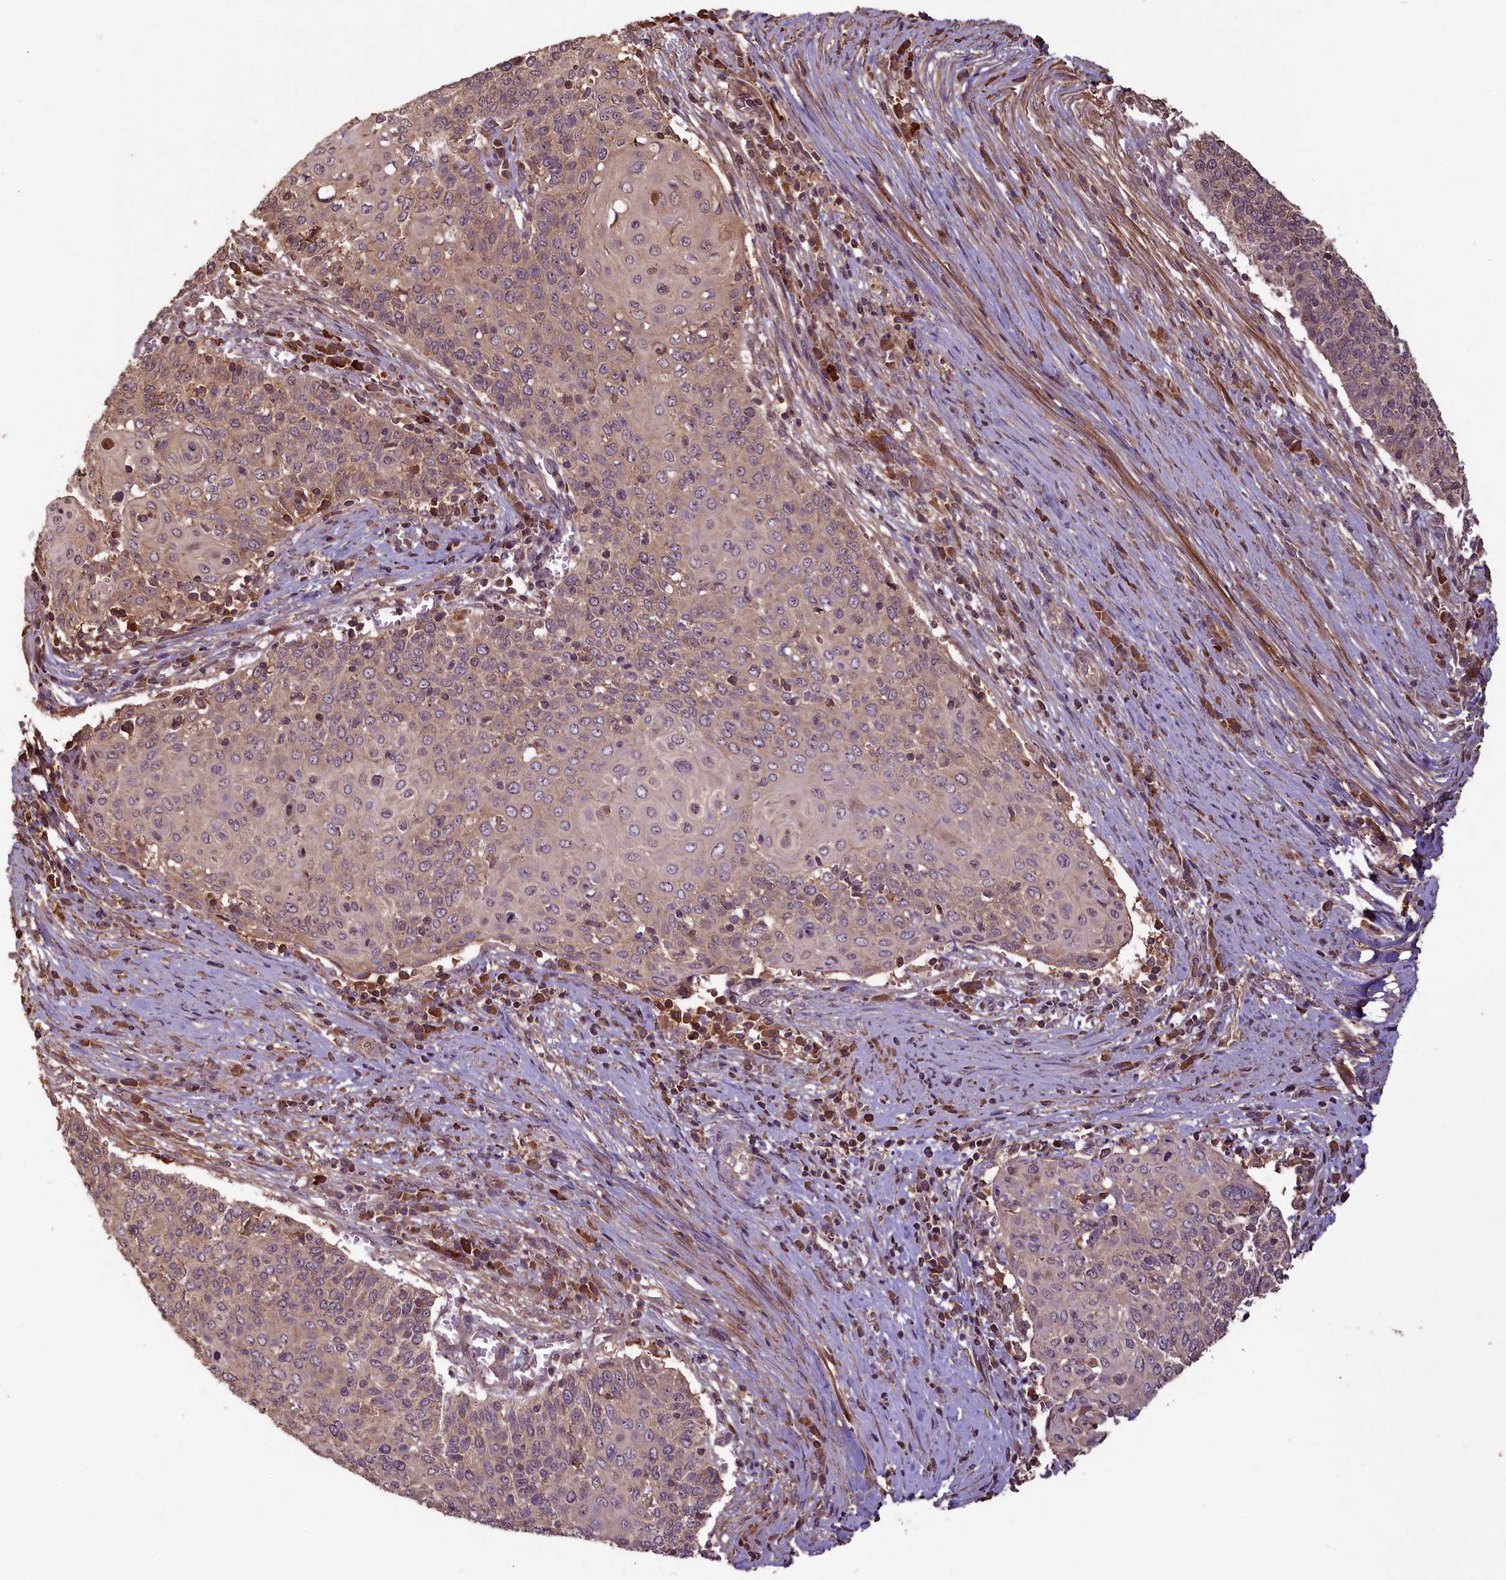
{"staining": {"intensity": "weak", "quantity": ">75%", "location": "cytoplasmic/membranous"}, "tissue": "cervical cancer", "cell_type": "Tumor cells", "image_type": "cancer", "snomed": [{"axis": "morphology", "description": "Squamous cell carcinoma, NOS"}, {"axis": "topography", "description": "Cervix"}], "caption": "Immunohistochemistry (IHC) image of cervical cancer stained for a protein (brown), which demonstrates low levels of weak cytoplasmic/membranous staining in approximately >75% of tumor cells.", "gene": "NUDT6", "patient": {"sex": "female", "age": 39}}